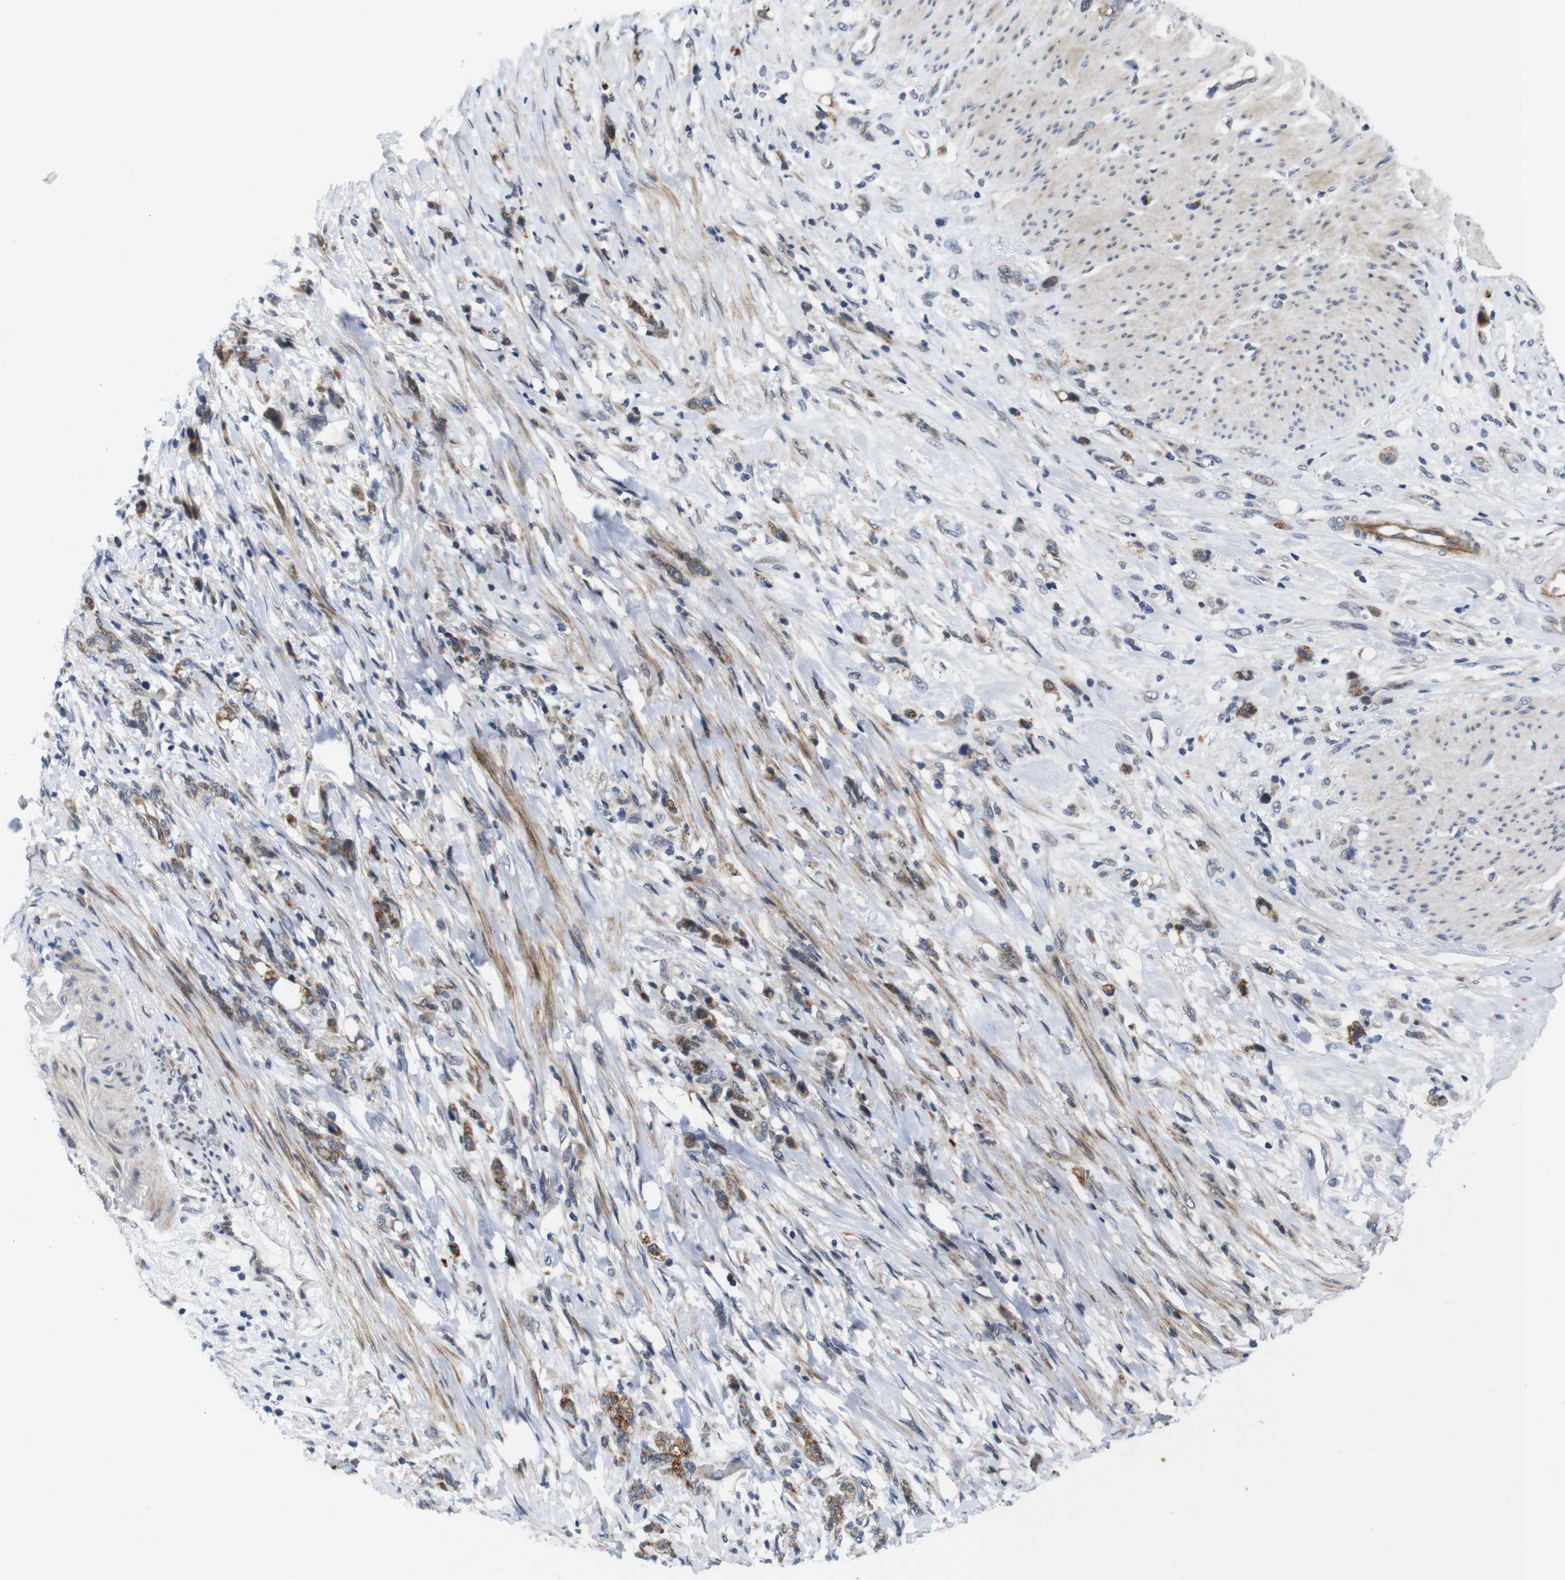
{"staining": {"intensity": "moderate", "quantity": ">75%", "location": "cytoplasmic/membranous"}, "tissue": "stomach cancer", "cell_type": "Tumor cells", "image_type": "cancer", "snomed": [{"axis": "morphology", "description": "Adenocarcinoma, NOS"}, {"axis": "topography", "description": "Stomach, lower"}], "caption": "IHC of stomach cancer reveals medium levels of moderate cytoplasmic/membranous positivity in approximately >75% of tumor cells.", "gene": "ATP7B", "patient": {"sex": "male", "age": 88}}